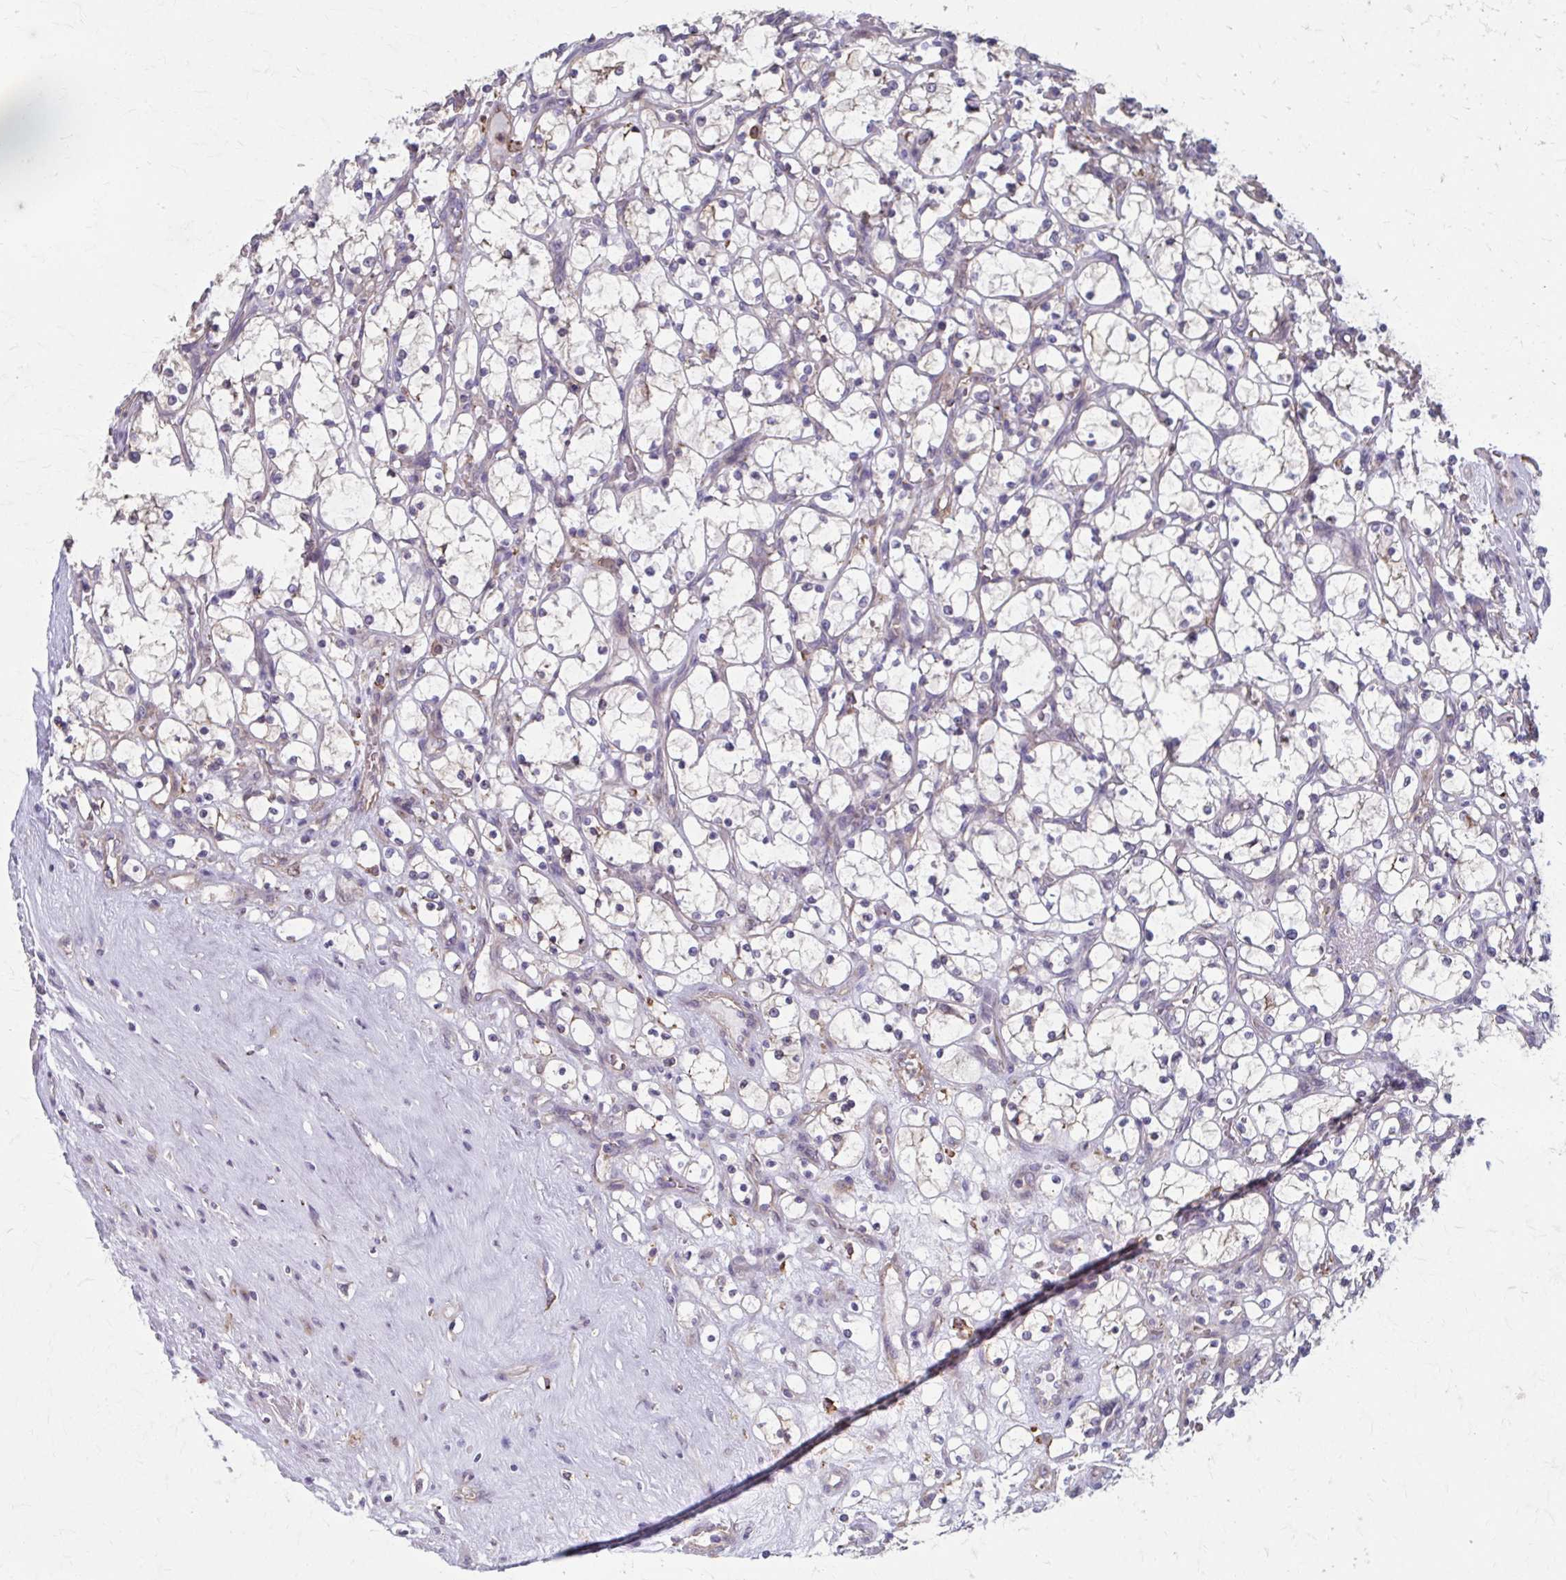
{"staining": {"intensity": "negative", "quantity": "none", "location": "none"}, "tissue": "renal cancer", "cell_type": "Tumor cells", "image_type": "cancer", "snomed": [{"axis": "morphology", "description": "Adenocarcinoma, NOS"}, {"axis": "topography", "description": "Kidney"}], "caption": "Renal adenocarcinoma stained for a protein using immunohistochemistry demonstrates no positivity tumor cells.", "gene": "MMP14", "patient": {"sex": "female", "age": 69}}